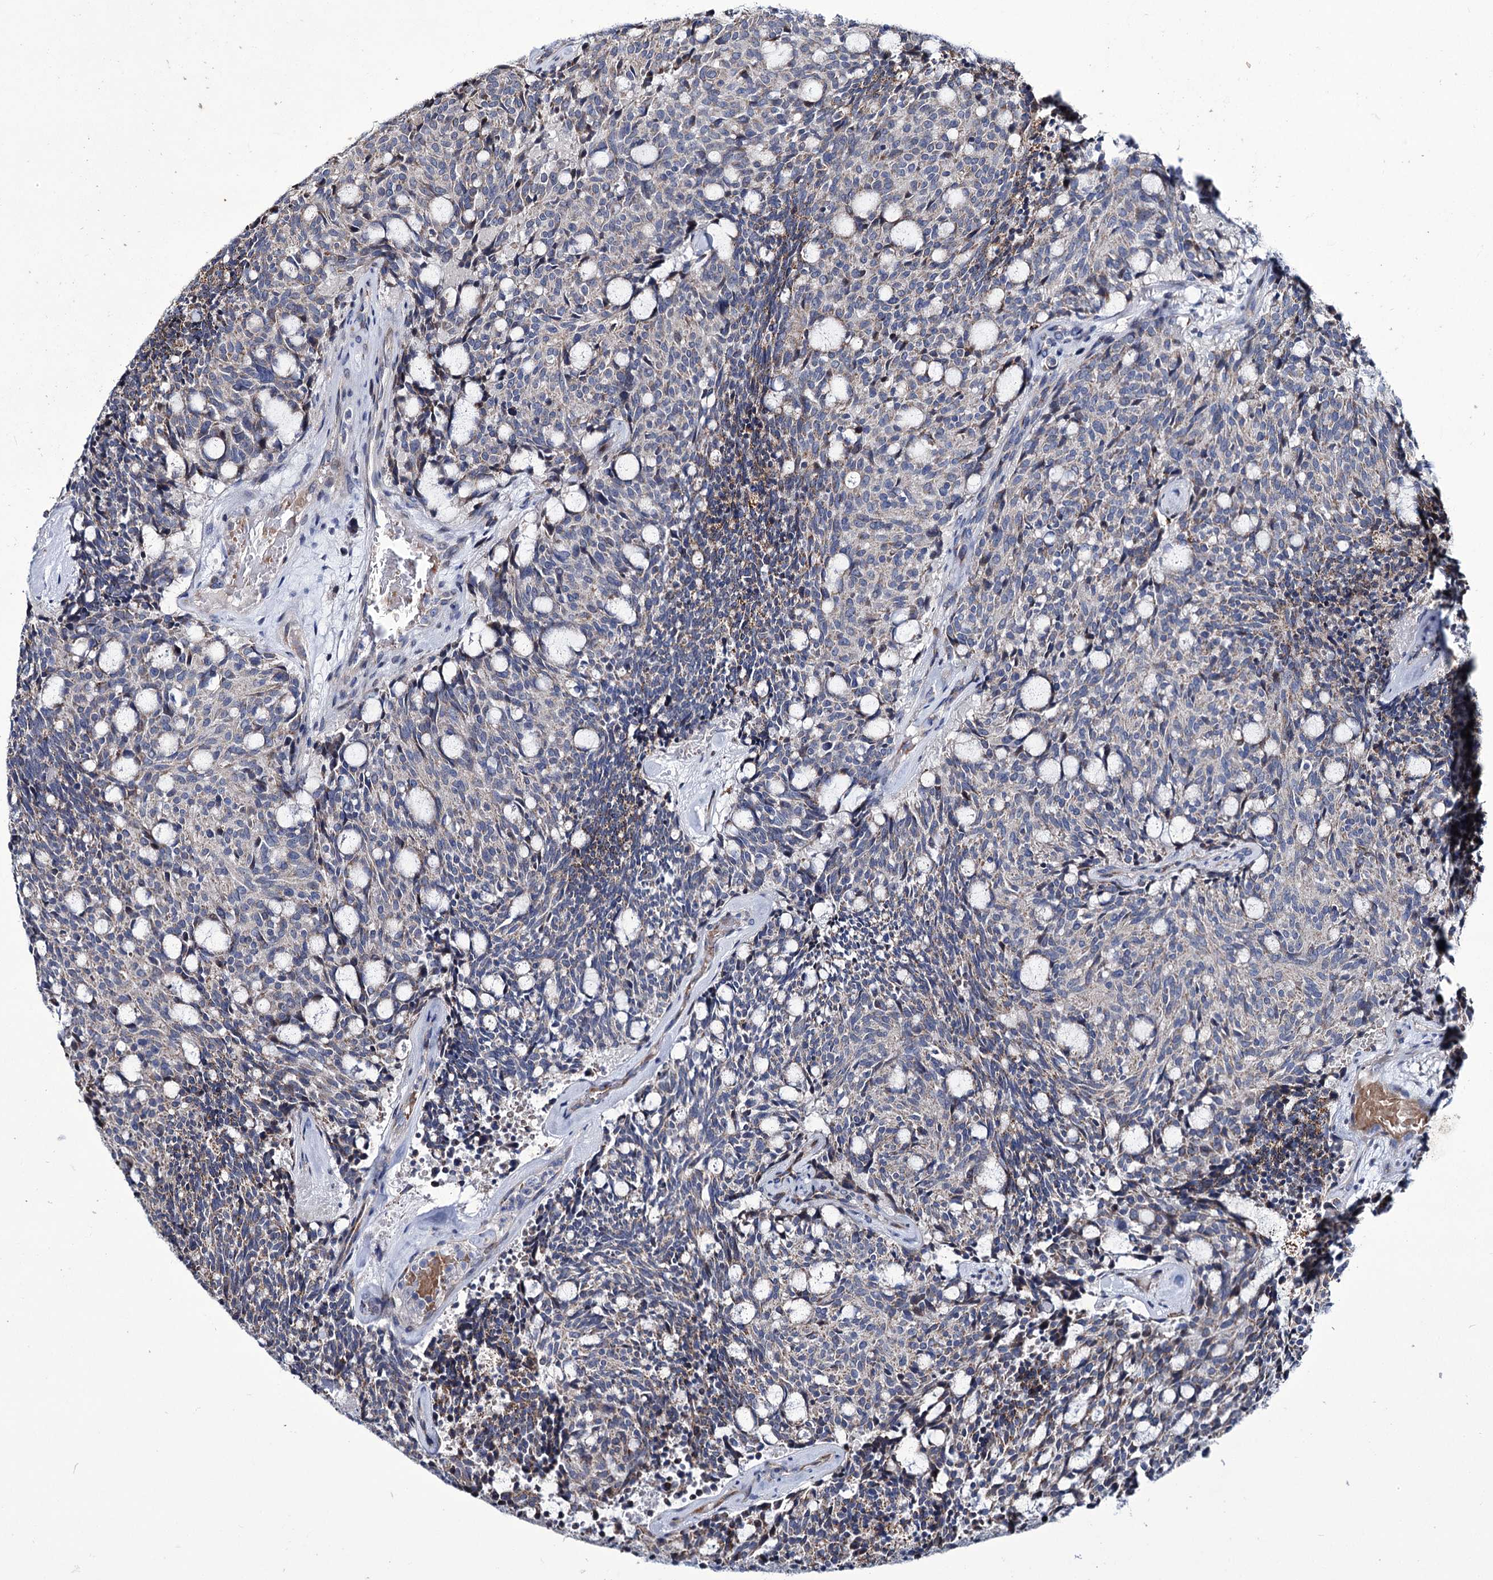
{"staining": {"intensity": "moderate", "quantity": "<25%", "location": "cytoplasmic/membranous"}, "tissue": "carcinoid", "cell_type": "Tumor cells", "image_type": "cancer", "snomed": [{"axis": "morphology", "description": "Carcinoid, malignant, NOS"}, {"axis": "topography", "description": "Pancreas"}], "caption": "Tumor cells exhibit moderate cytoplasmic/membranous staining in about <25% of cells in malignant carcinoid.", "gene": "TUBGCP5", "patient": {"sex": "female", "age": 54}}